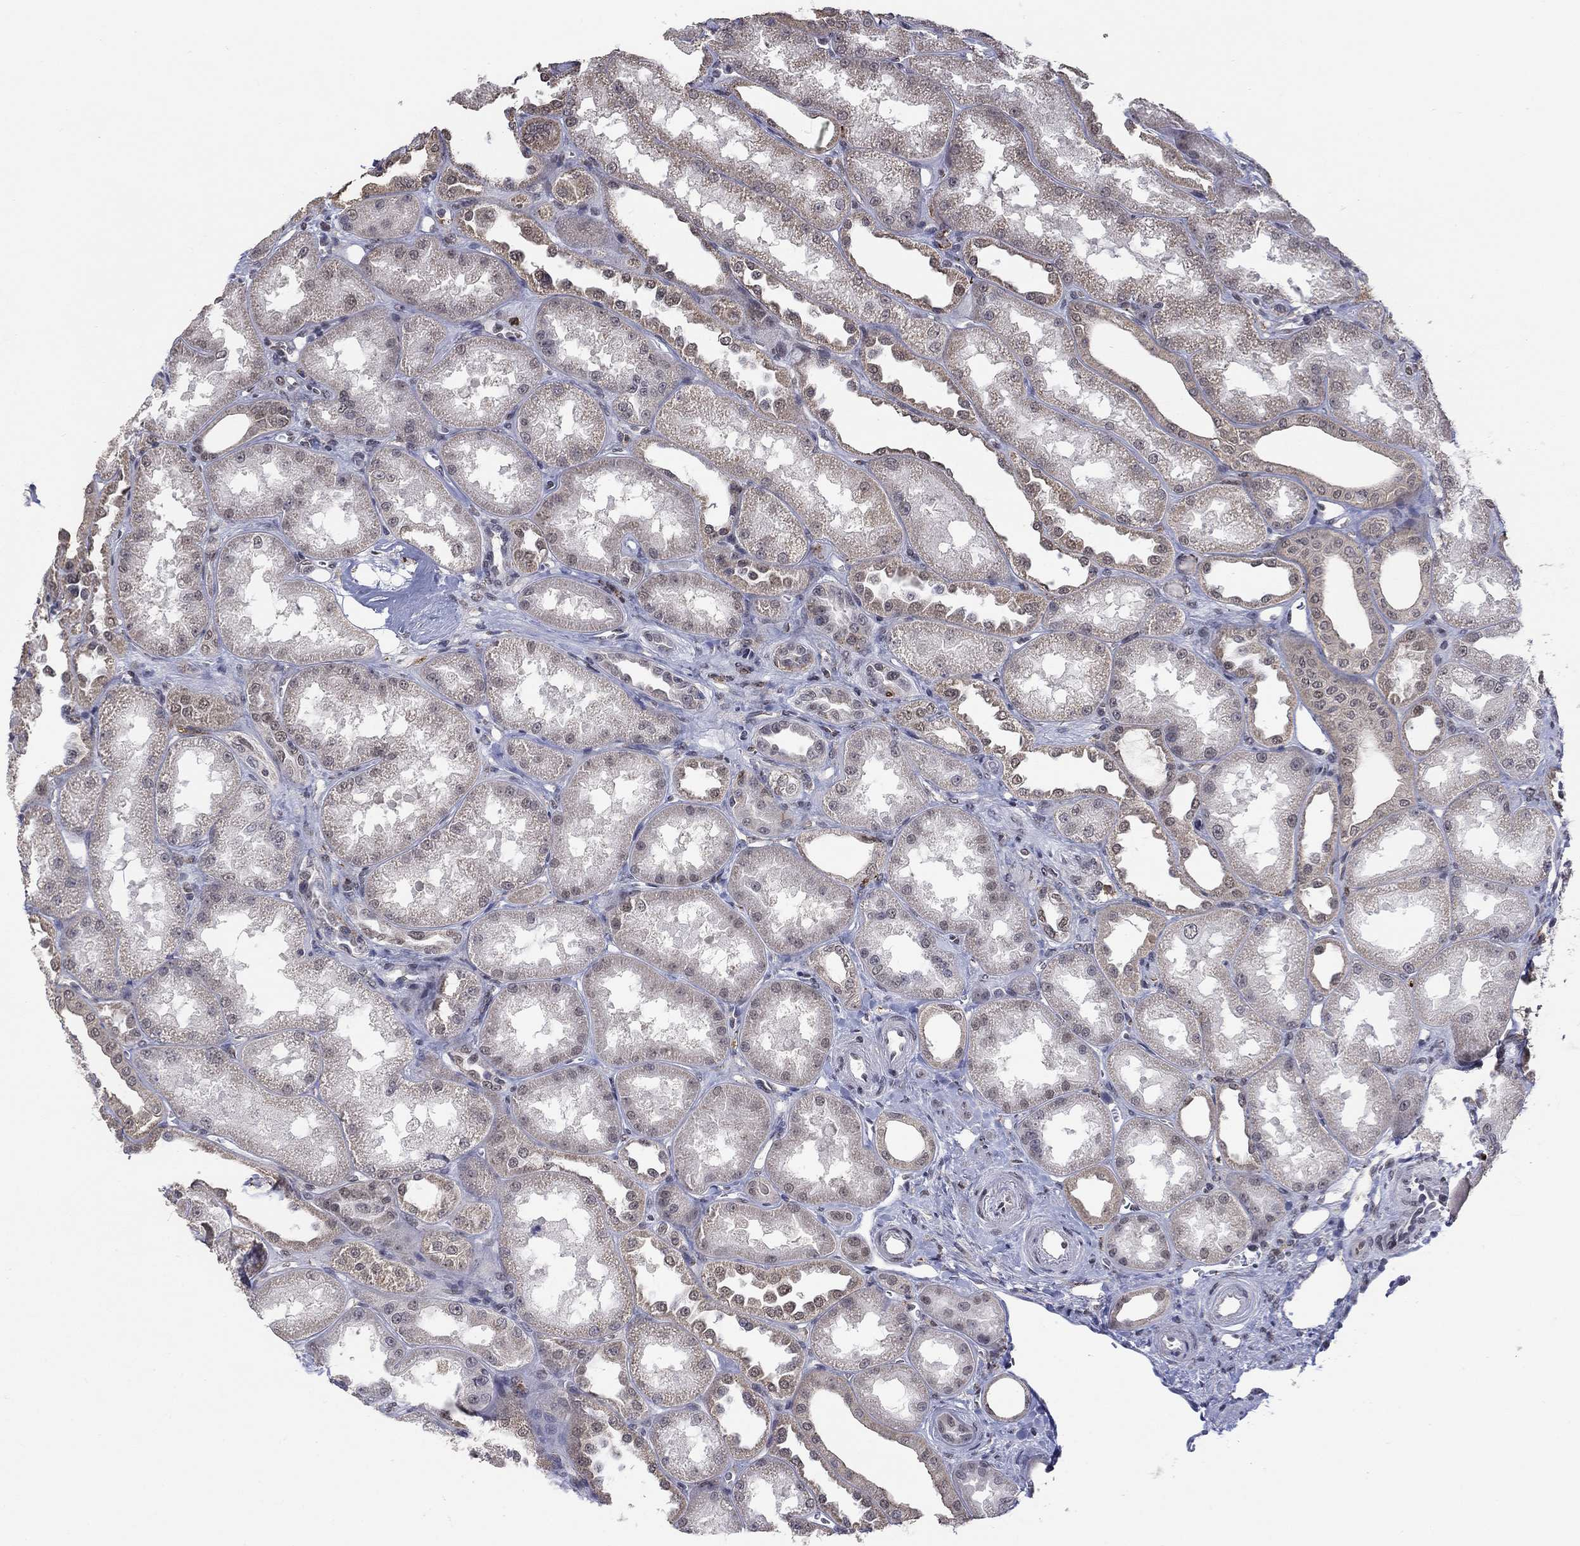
{"staining": {"intensity": "moderate", "quantity": "<25%", "location": "nuclear"}, "tissue": "kidney", "cell_type": "Cells in glomeruli", "image_type": "normal", "snomed": [{"axis": "morphology", "description": "Normal tissue, NOS"}, {"axis": "topography", "description": "Kidney"}], "caption": "High-magnification brightfield microscopy of unremarkable kidney stained with DAB (brown) and counterstained with hematoxylin (blue). cells in glomeruli exhibit moderate nuclear positivity is appreciated in about<25% of cells. The staining was performed using DAB (3,3'-diaminobenzidine), with brown indicating positive protein expression. Nuclei are stained blue with hematoxylin.", "gene": "GRIA3", "patient": {"sex": "male", "age": 61}}